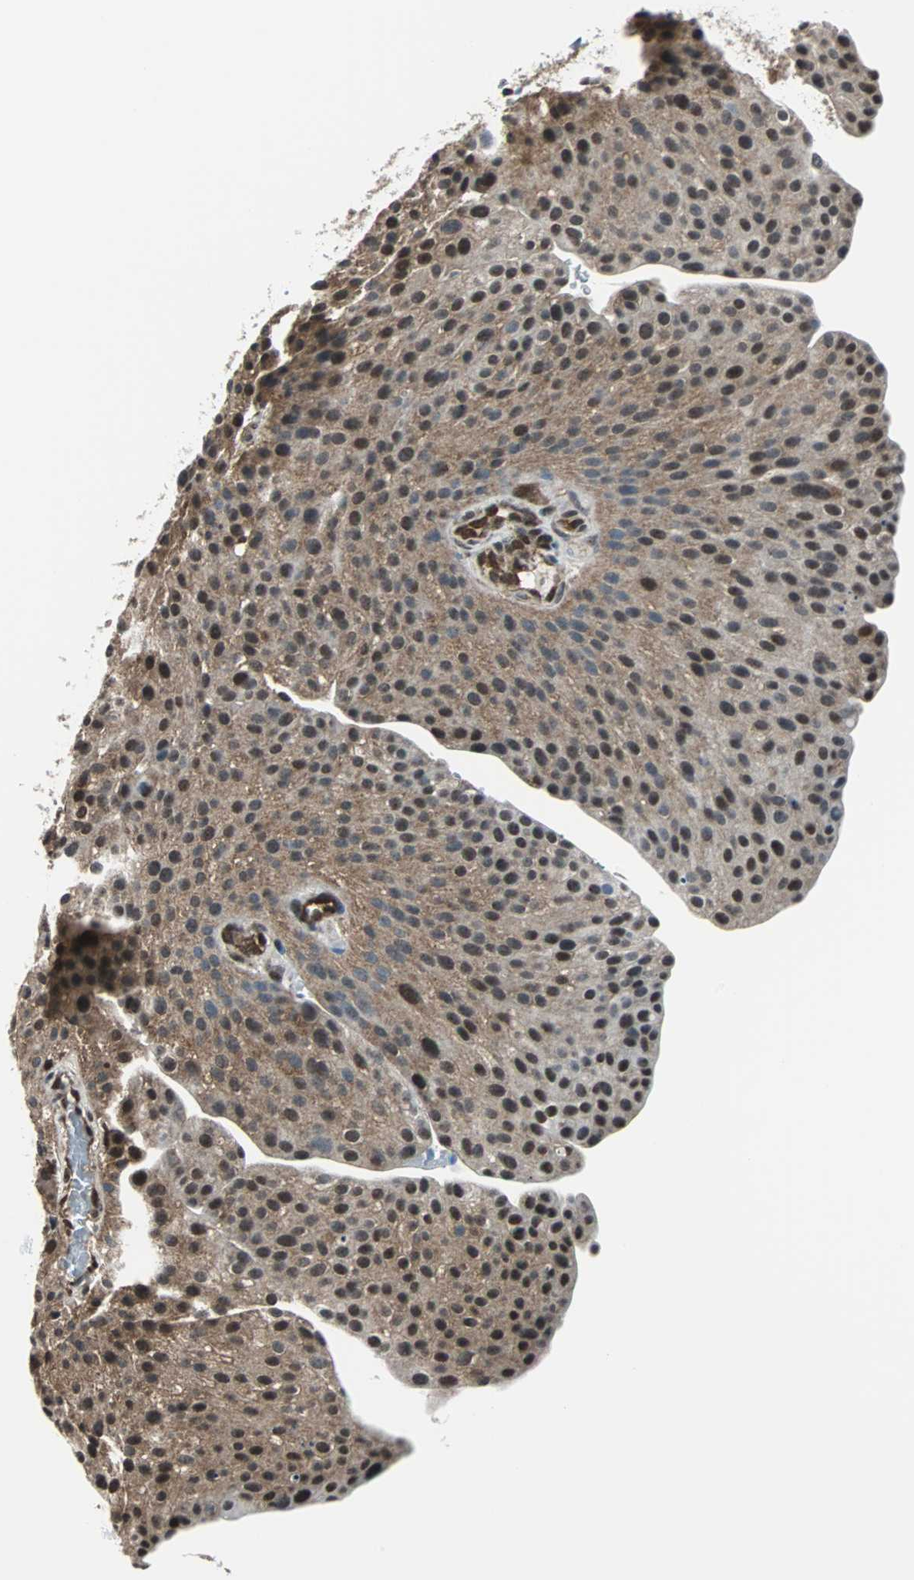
{"staining": {"intensity": "moderate", "quantity": ">75%", "location": "cytoplasmic/membranous,nuclear"}, "tissue": "urothelial cancer", "cell_type": "Tumor cells", "image_type": "cancer", "snomed": [{"axis": "morphology", "description": "Urothelial carcinoma, Low grade"}, {"axis": "topography", "description": "Smooth muscle"}, {"axis": "topography", "description": "Urinary bladder"}], "caption": "Tumor cells exhibit medium levels of moderate cytoplasmic/membranous and nuclear staining in about >75% of cells in human low-grade urothelial carcinoma.", "gene": "VCP", "patient": {"sex": "male", "age": 60}}